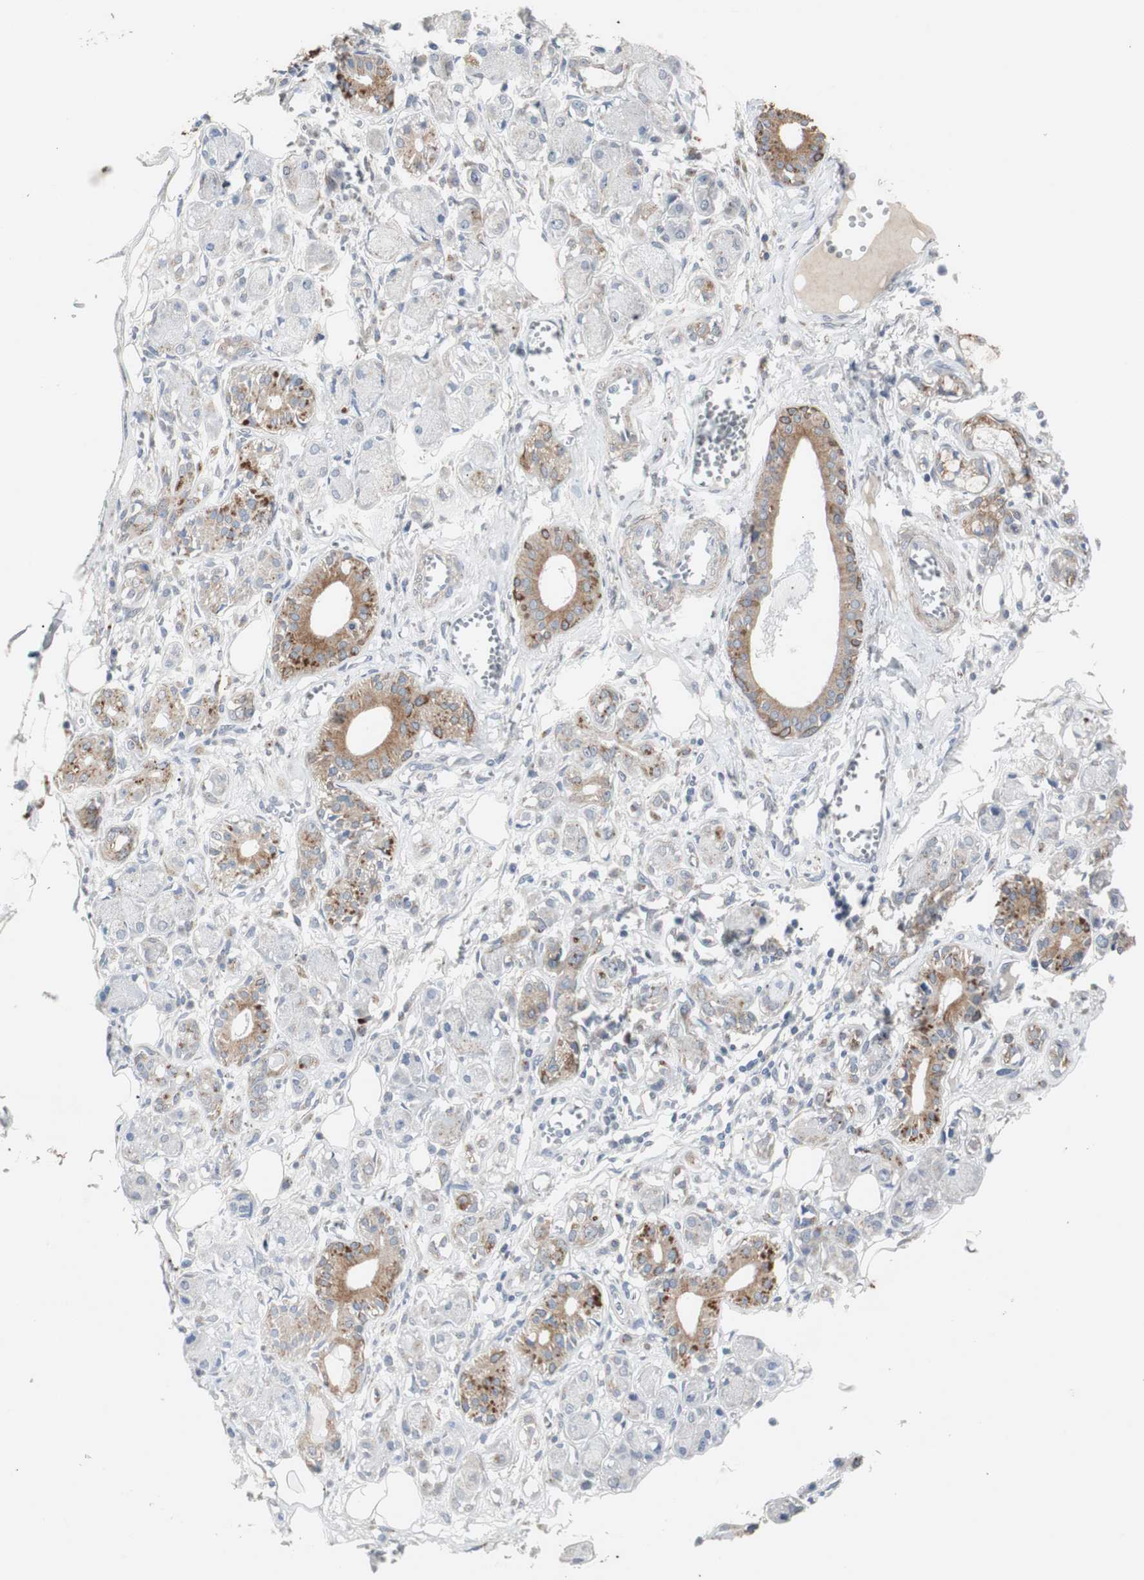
{"staining": {"intensity": "negative", "quantity": "none", "location": "none"}, "tissue": "adipose tissue", "cell_type": "Adipocytes", "image_type": "normal", "snomed": [{"axis": "morphology", "description": "Normal tissue, NOS"}, {"axis": "morphology", "description": "Inflammation, NOS"}, {"axis": "topography", "description": "Vascular tissue"}, {"axis": "topography", "description": "Salivary gland"}], "caption": "A histopathology image of human adipose tissue is negative for staining in adipocytes. (Immunohistochemistry (ihc), brightfield microscopy, high magnification).", "gene": "GBA1", "patient": {"sex": "female", "age": 75}}